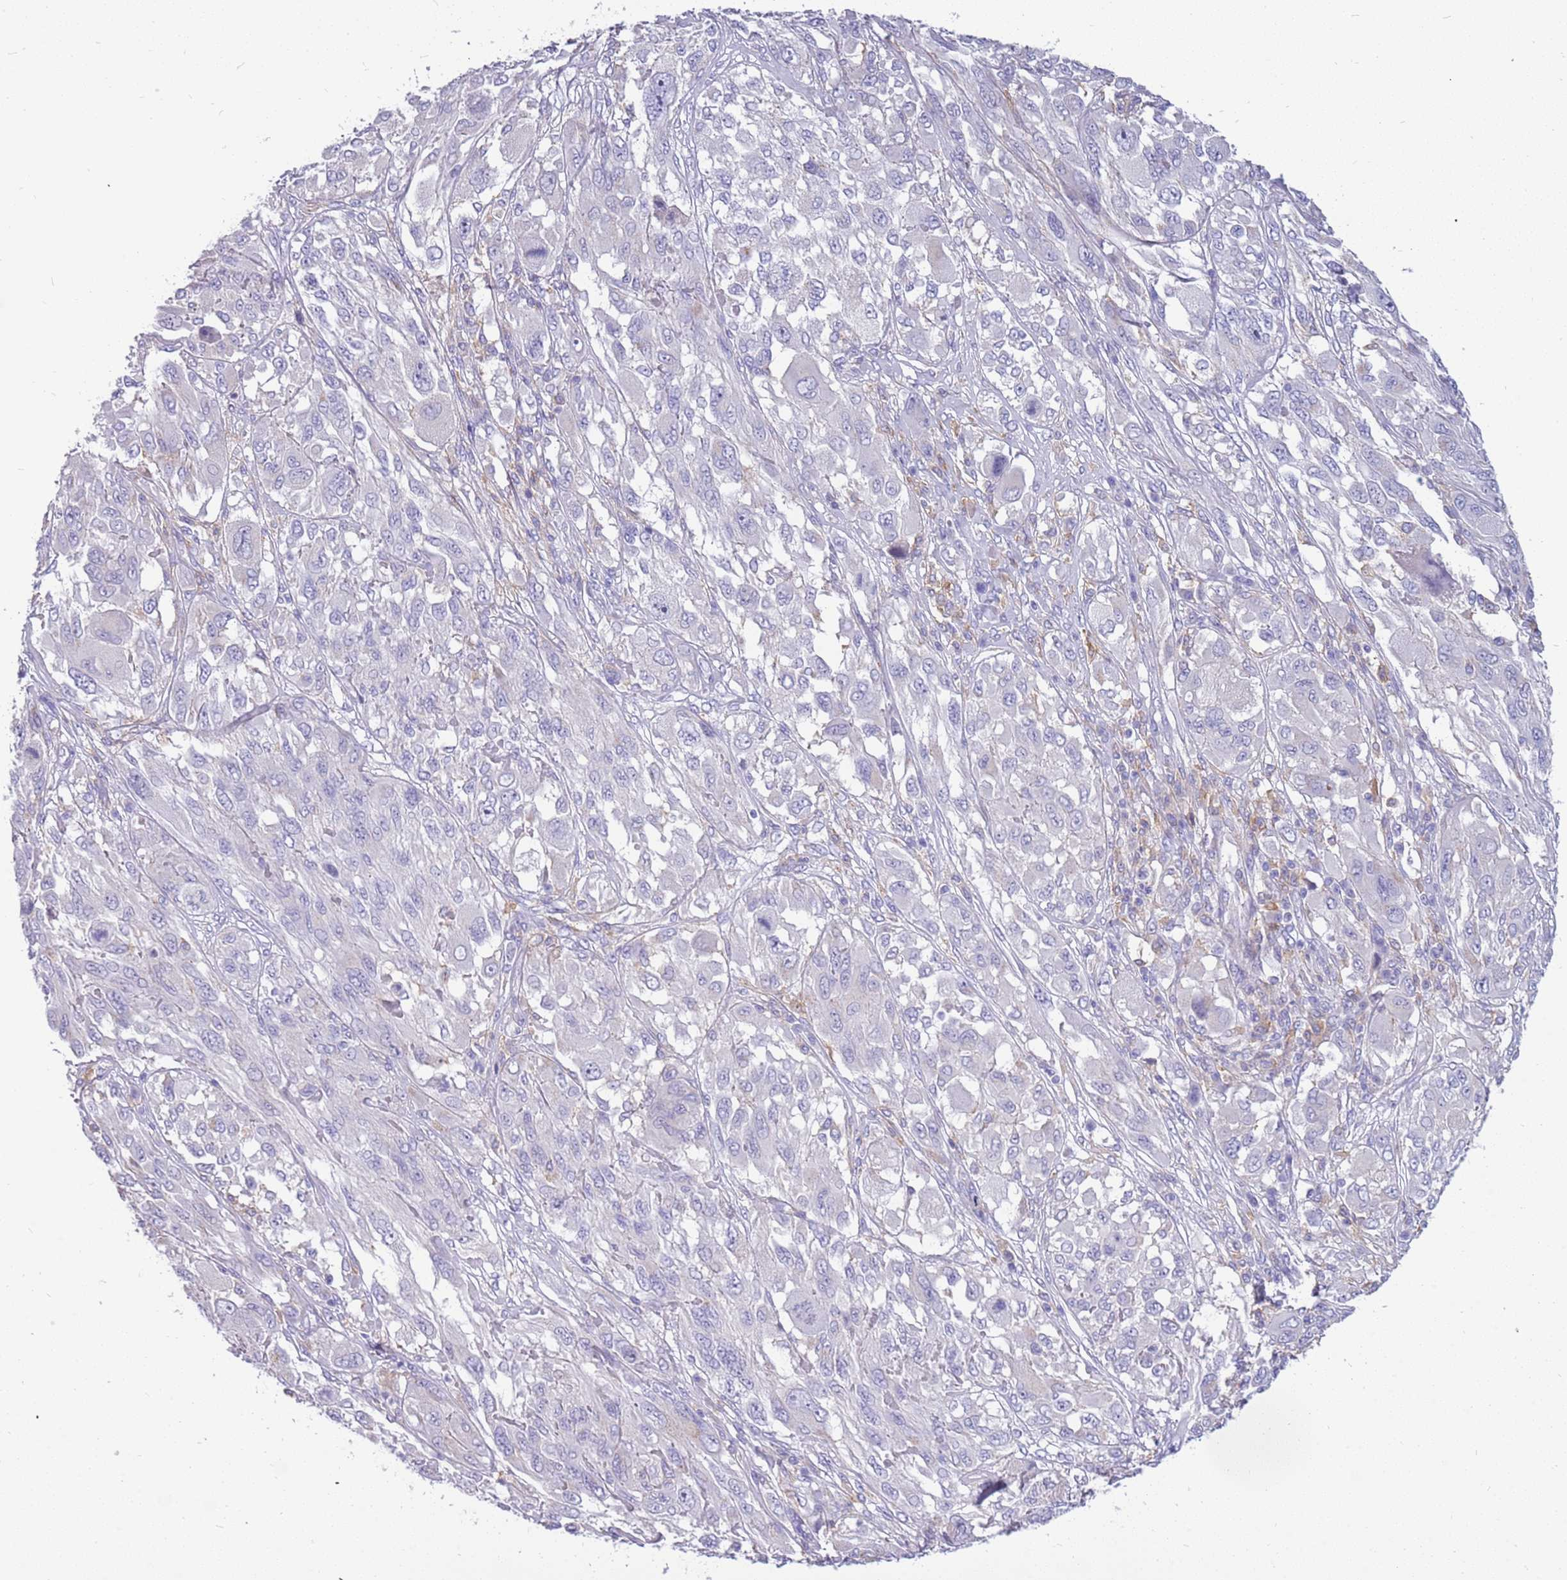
{"staining": {"intensity": "negative", "quantity": "none", "location": "none"}, "tissue": "melanoma", "cell_type": "Tumor cells", "image_type": "cancer", "snomed": [{"axis": "morphology", "description": "Malignant melanoma, NOS"}, {"axis": "topography", "description": "Skin"}], "caption": "Protein analysis of malignant melanoma shows no significant positivity in tumor cells.", "gene": "RHCG", "patient": {"sex": "female", "age": 91}}